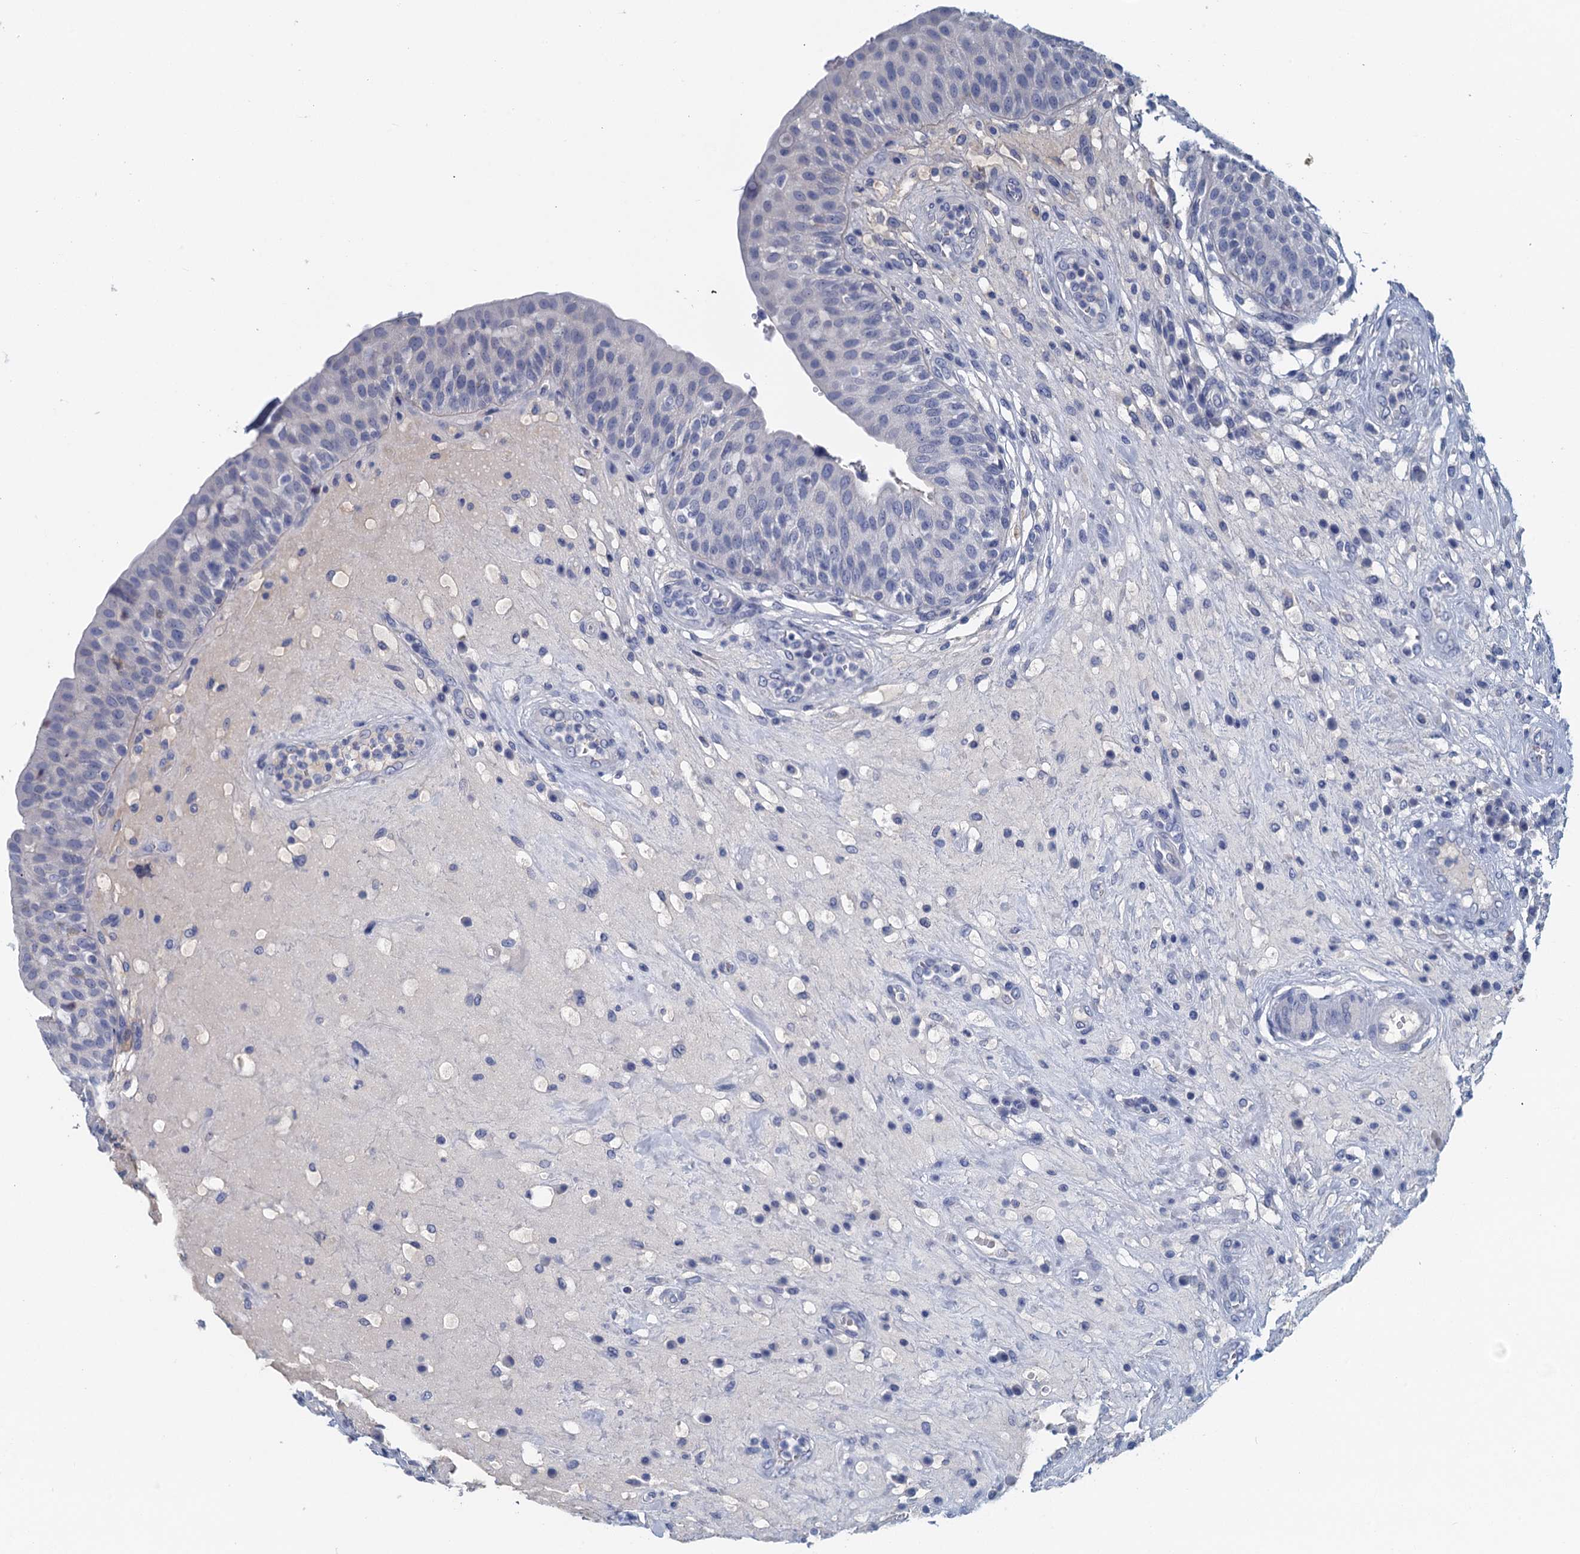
{"staining": {"intensity": "negative", "quantity": "none", "location": "none"}, "tissue": "urinary bladder", "cell_type": "Urothelial cells", "image_type": "normal", "snomed": [{"axis": "morphology", "description": "Normal tissue, NOS"}, {"axis": "topography", "description": "Urinary bladder"}], "caption": "High power microscopy micrograph of an immunohistochemistry photomicrograph of normal urinary bladder, revealing no significant expression in urothelial cells.", "gene": "CYP51A1", "patient": {"sex": "female", "age": 62}}